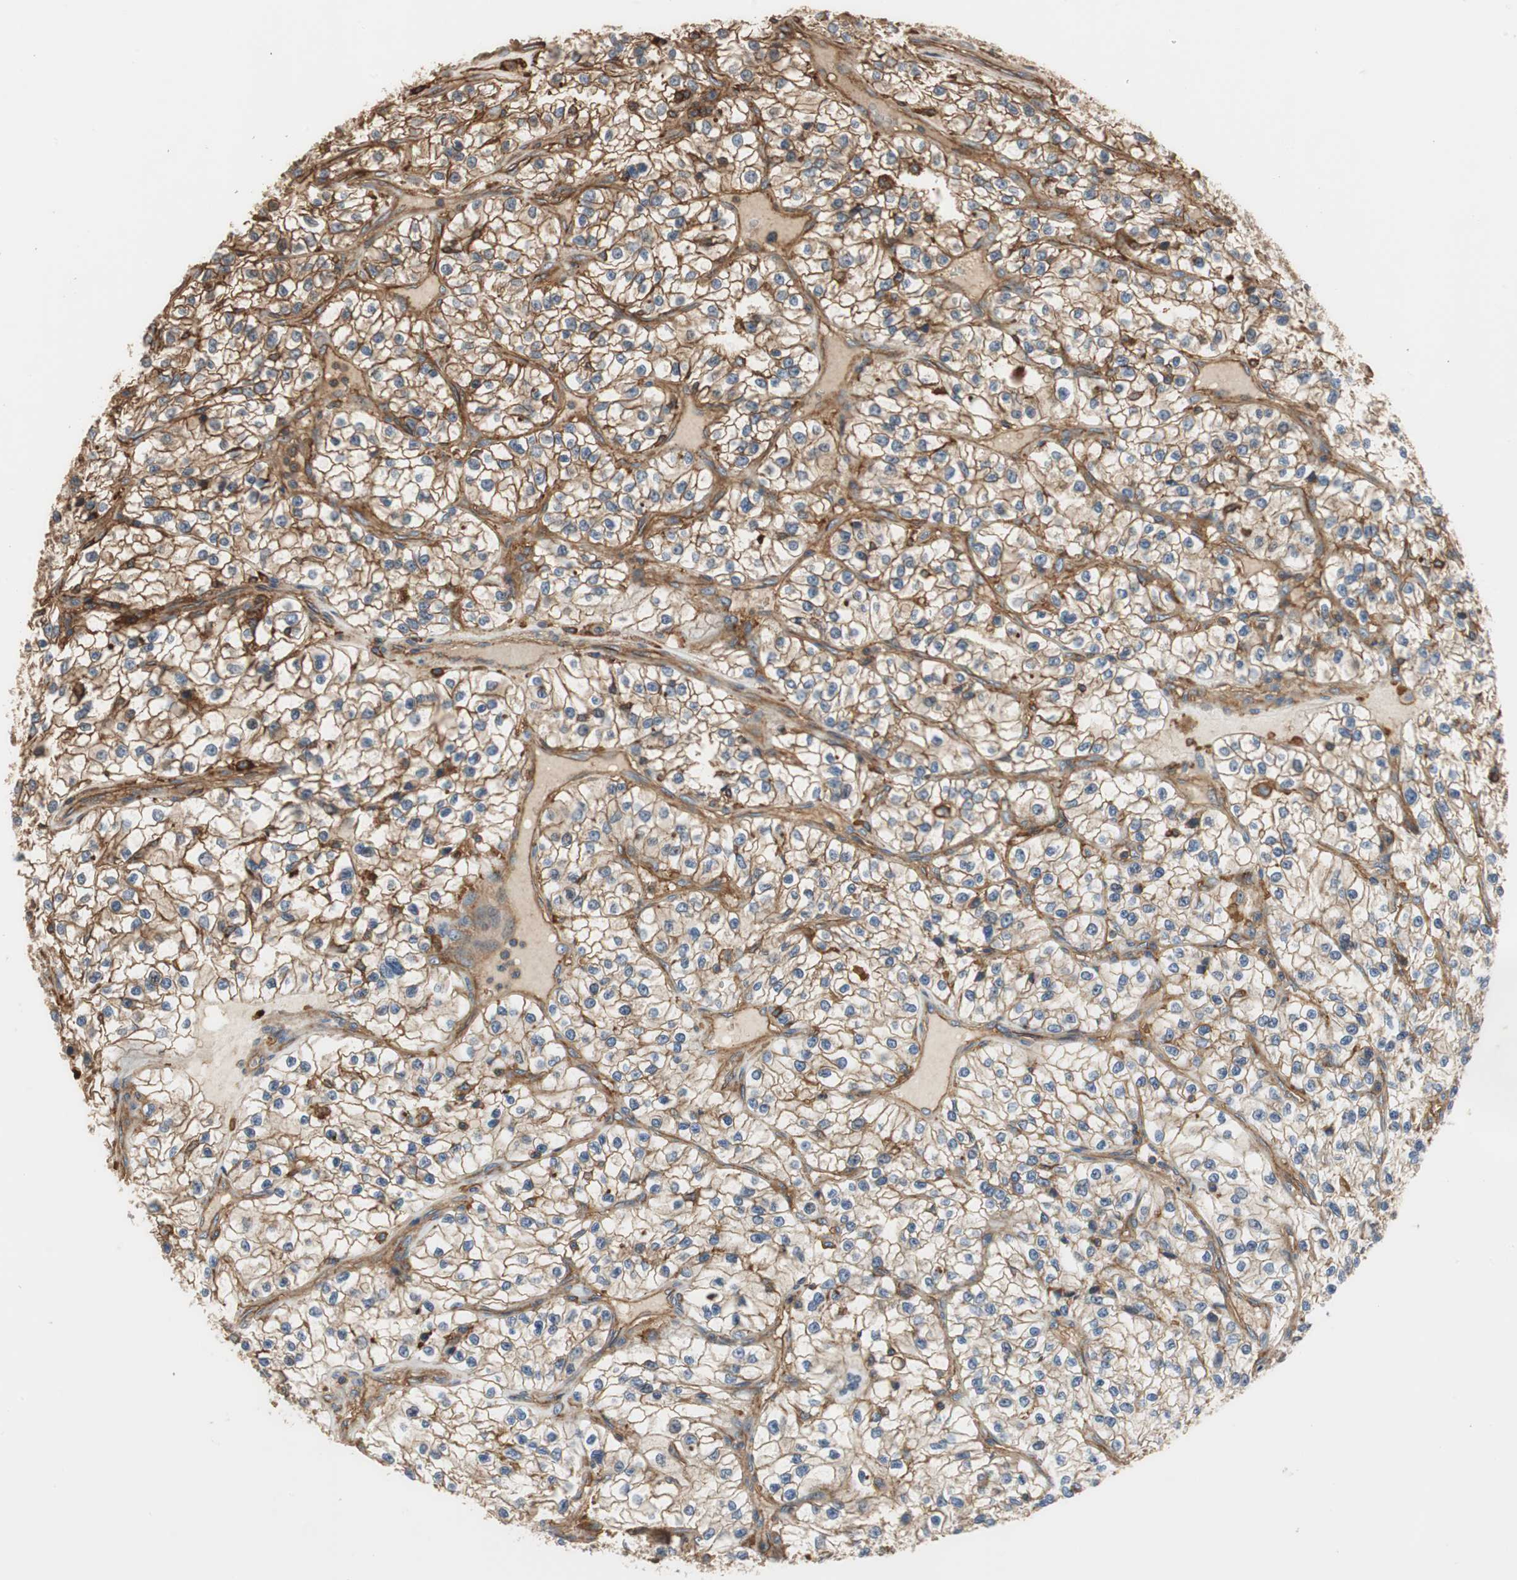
{"staining": {"intensity": "moderate", "quantity": "<25%", "location": "cytoplasmic/membranous"}, "tissue": "renal cancer", "cell_type": "Tumor cells", "image_type": "cancer", "snomed": [{"axis": "morphology", "description": "Adenocarcinoma, NOS"}, {"axis": "topography", "description": "Kidney"}], "caption": "Human adenocarcinoma (renal) stained with a brown dye demonstrates moderate cytoplasmic/membranous positive positivity in about <25% of tumor cells.", "gene": "IL1RL1", "patient": {"sex": "female", "age": 57}}